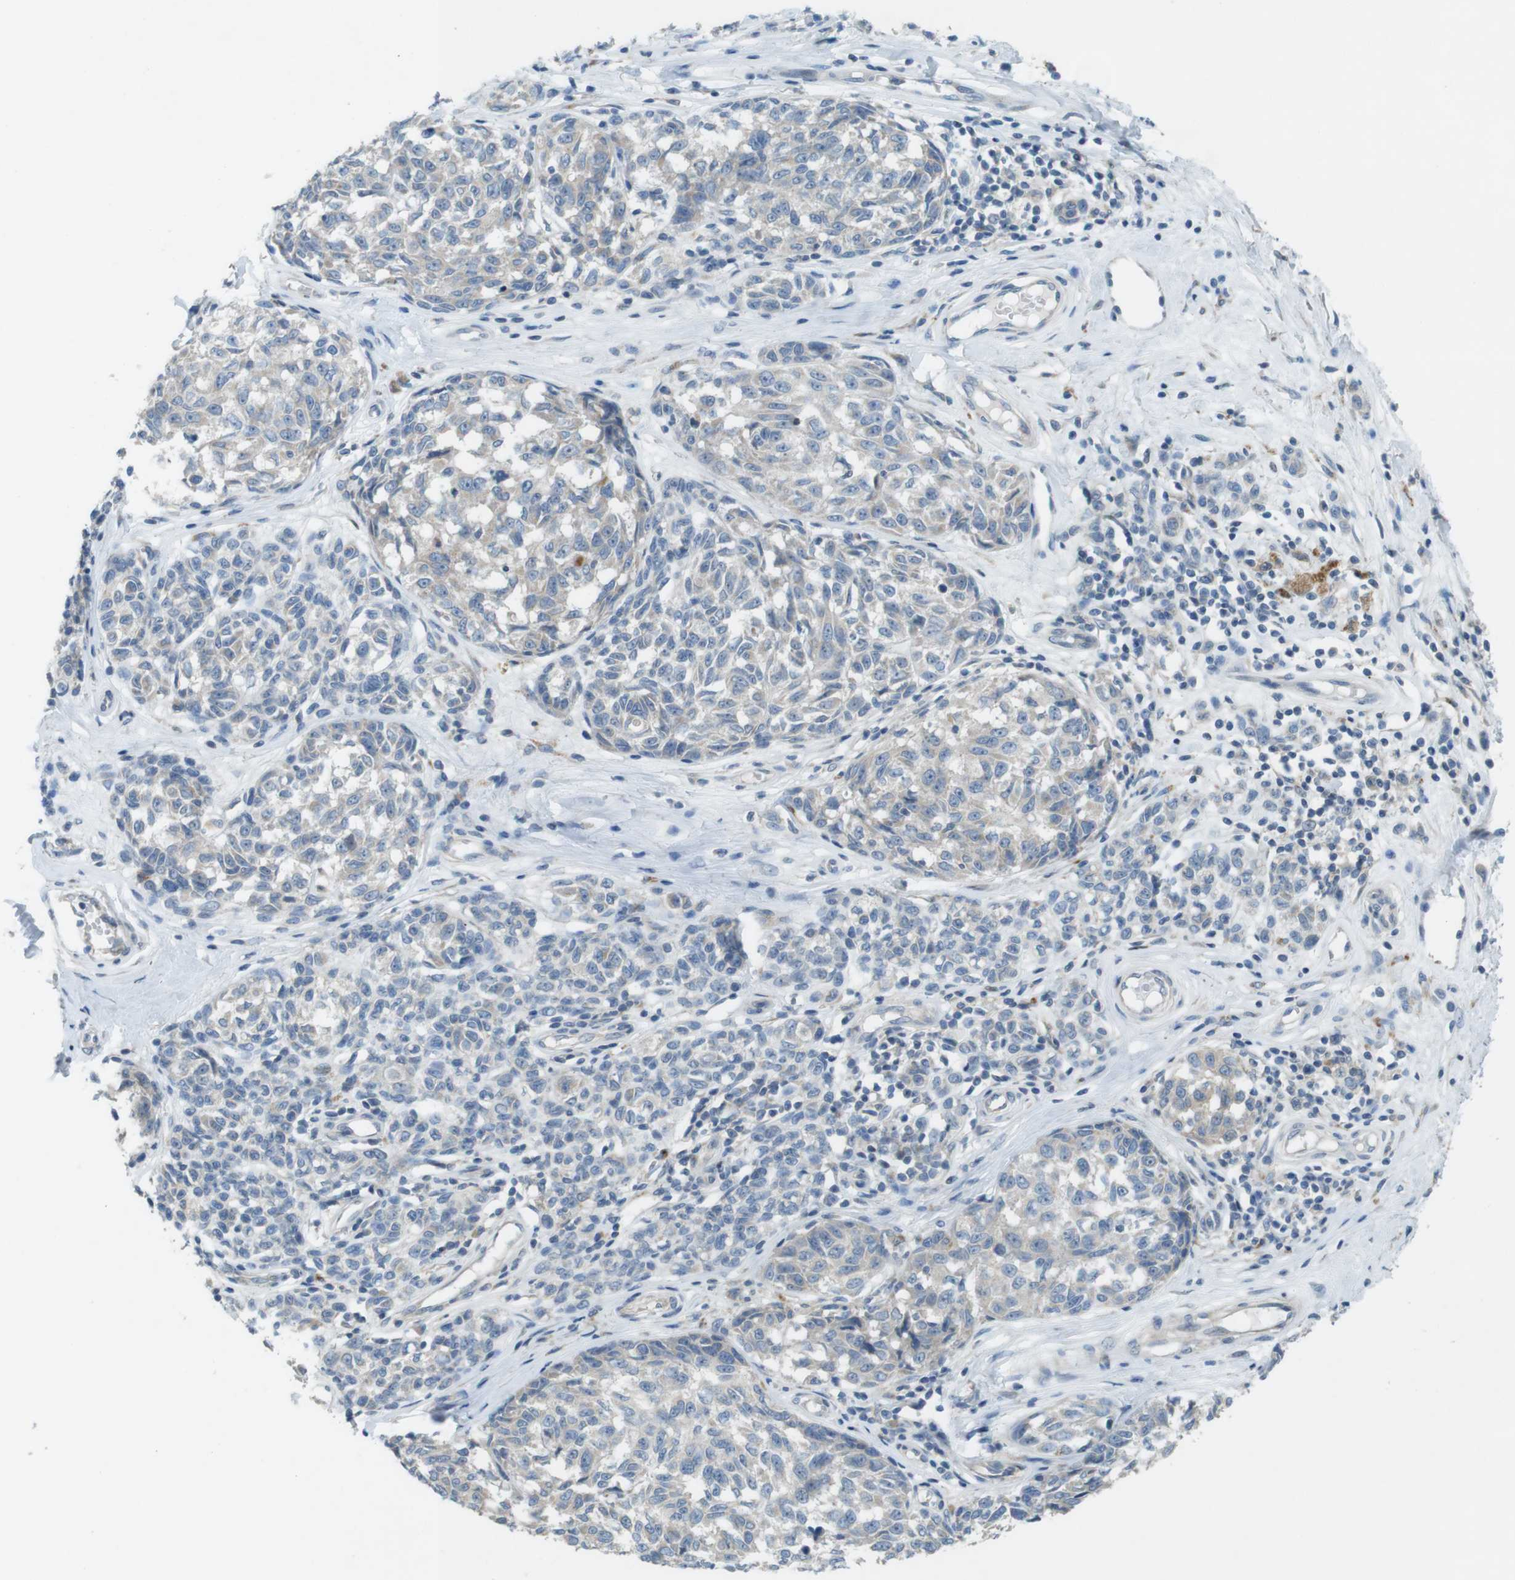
{"staining": {"intensity": "negative", "quantity": "none", "location": "none"}, "tissue": "melanoma", "cell_type": "Tumor cells", "image_type": "cancer", "snomed": [{"axis": "morphology", "description": "Malignant melanoma, NOS"}, {"axis": "topography", "description": "Skin"}], "caption": "This is an immunohistochemistry (IHC) photomicrograph of melanoma. There is no expression in tumor cells.", "gene": "TYW1", "patient": {"sex": "female", "age": 64}}